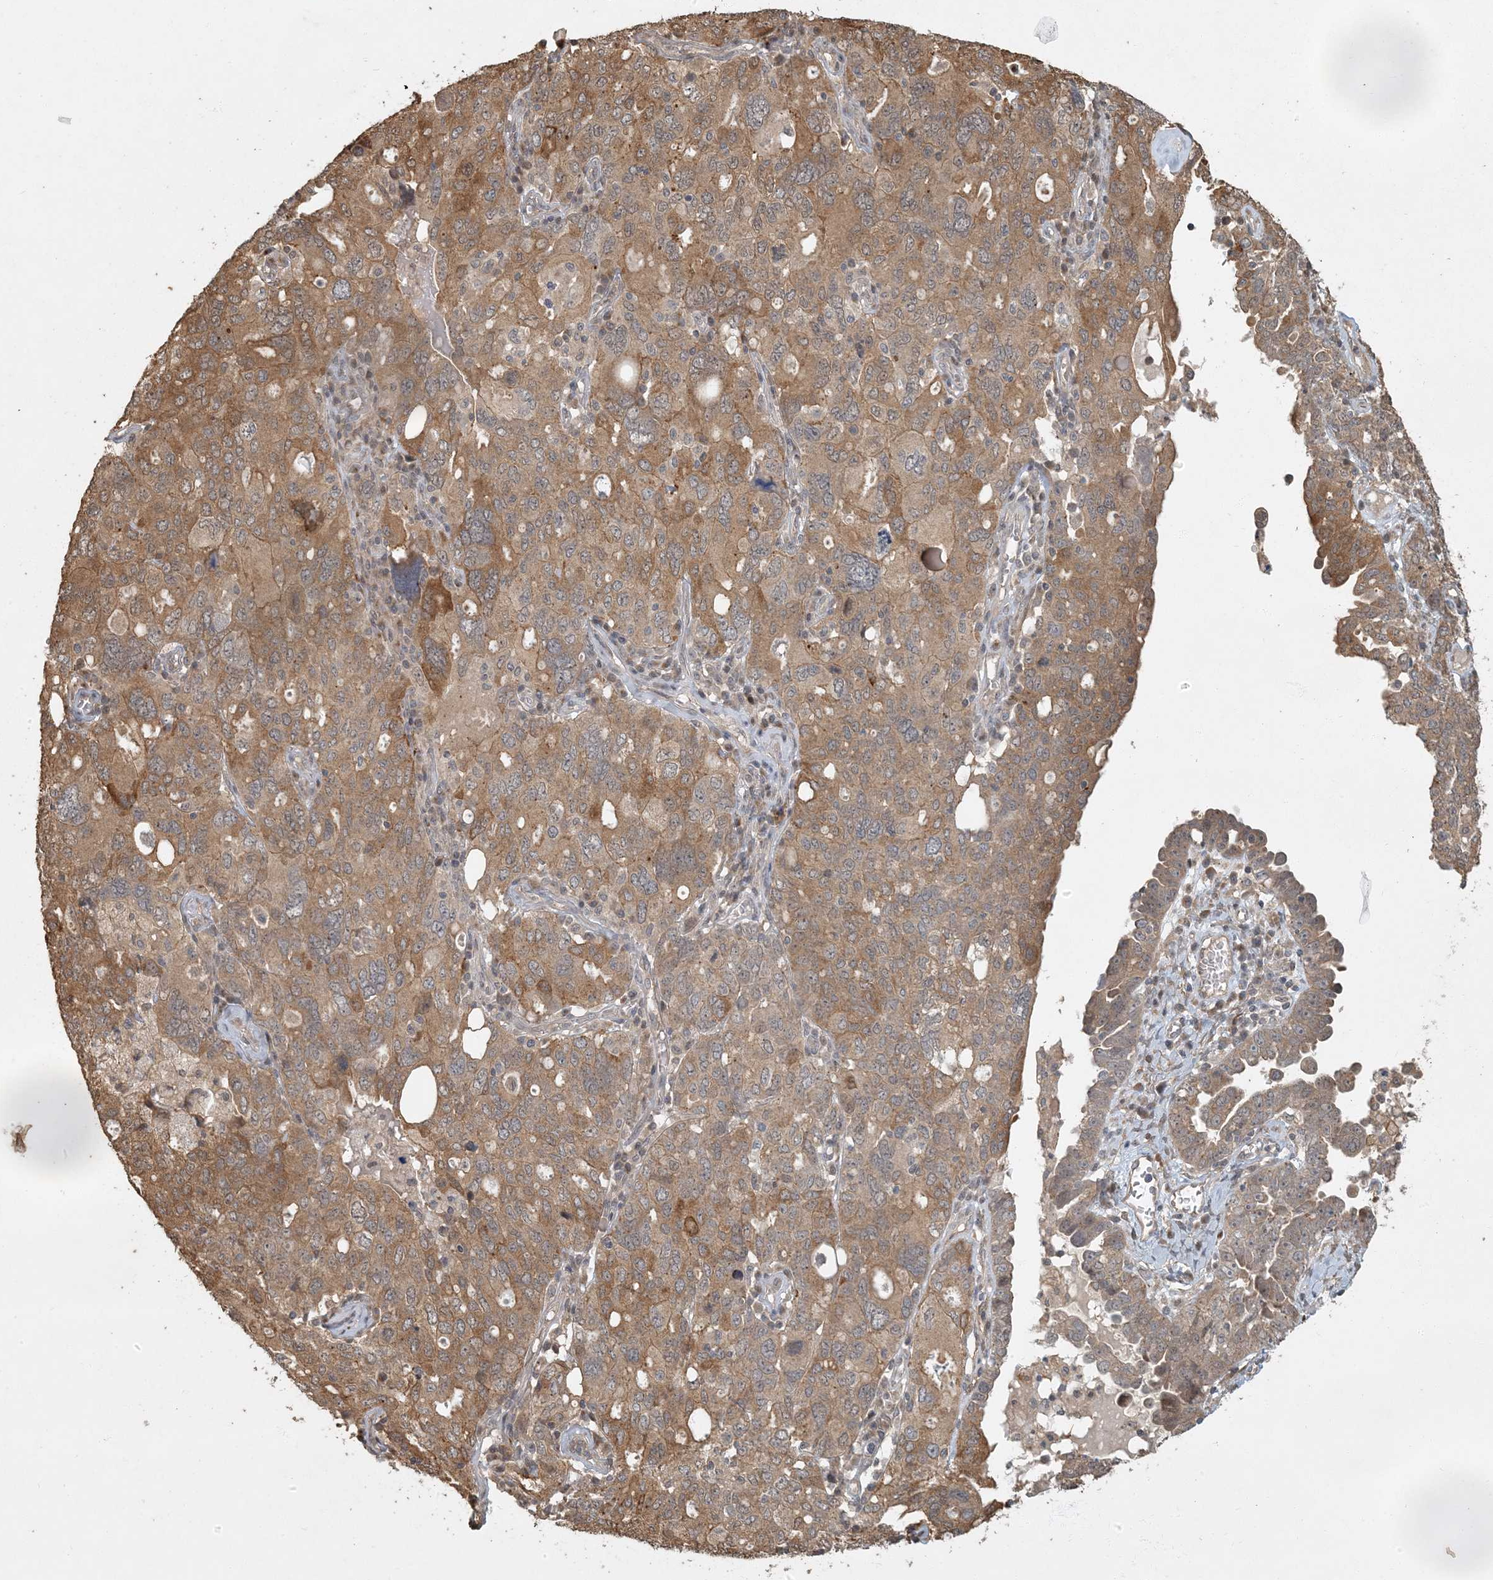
{"staining": {"intensity": "moderate", "quantity": ">75%", "location": "cytoplasmic/membranous"}, "tissue": "ovarian cancer", "cell_type": "Tumor cells", "image_type": "cancer", "snomed": [{"axis": "morphology", "description": "Carcinoma, endometroid"}, {"axis": "topography", "description": "Ovary"}], "caption": "Ovarian cancer stained with IHC displays moderate cytoplasmic/membranous positivity in approximately >75% of tumor cells. The protein of interest is stained brown, and the nuclei are stained in blue (DAB IHC with brightfield microscopy, high magnification).", "gene": "AK9", "patient": {"sex": "female", "age": 62}}